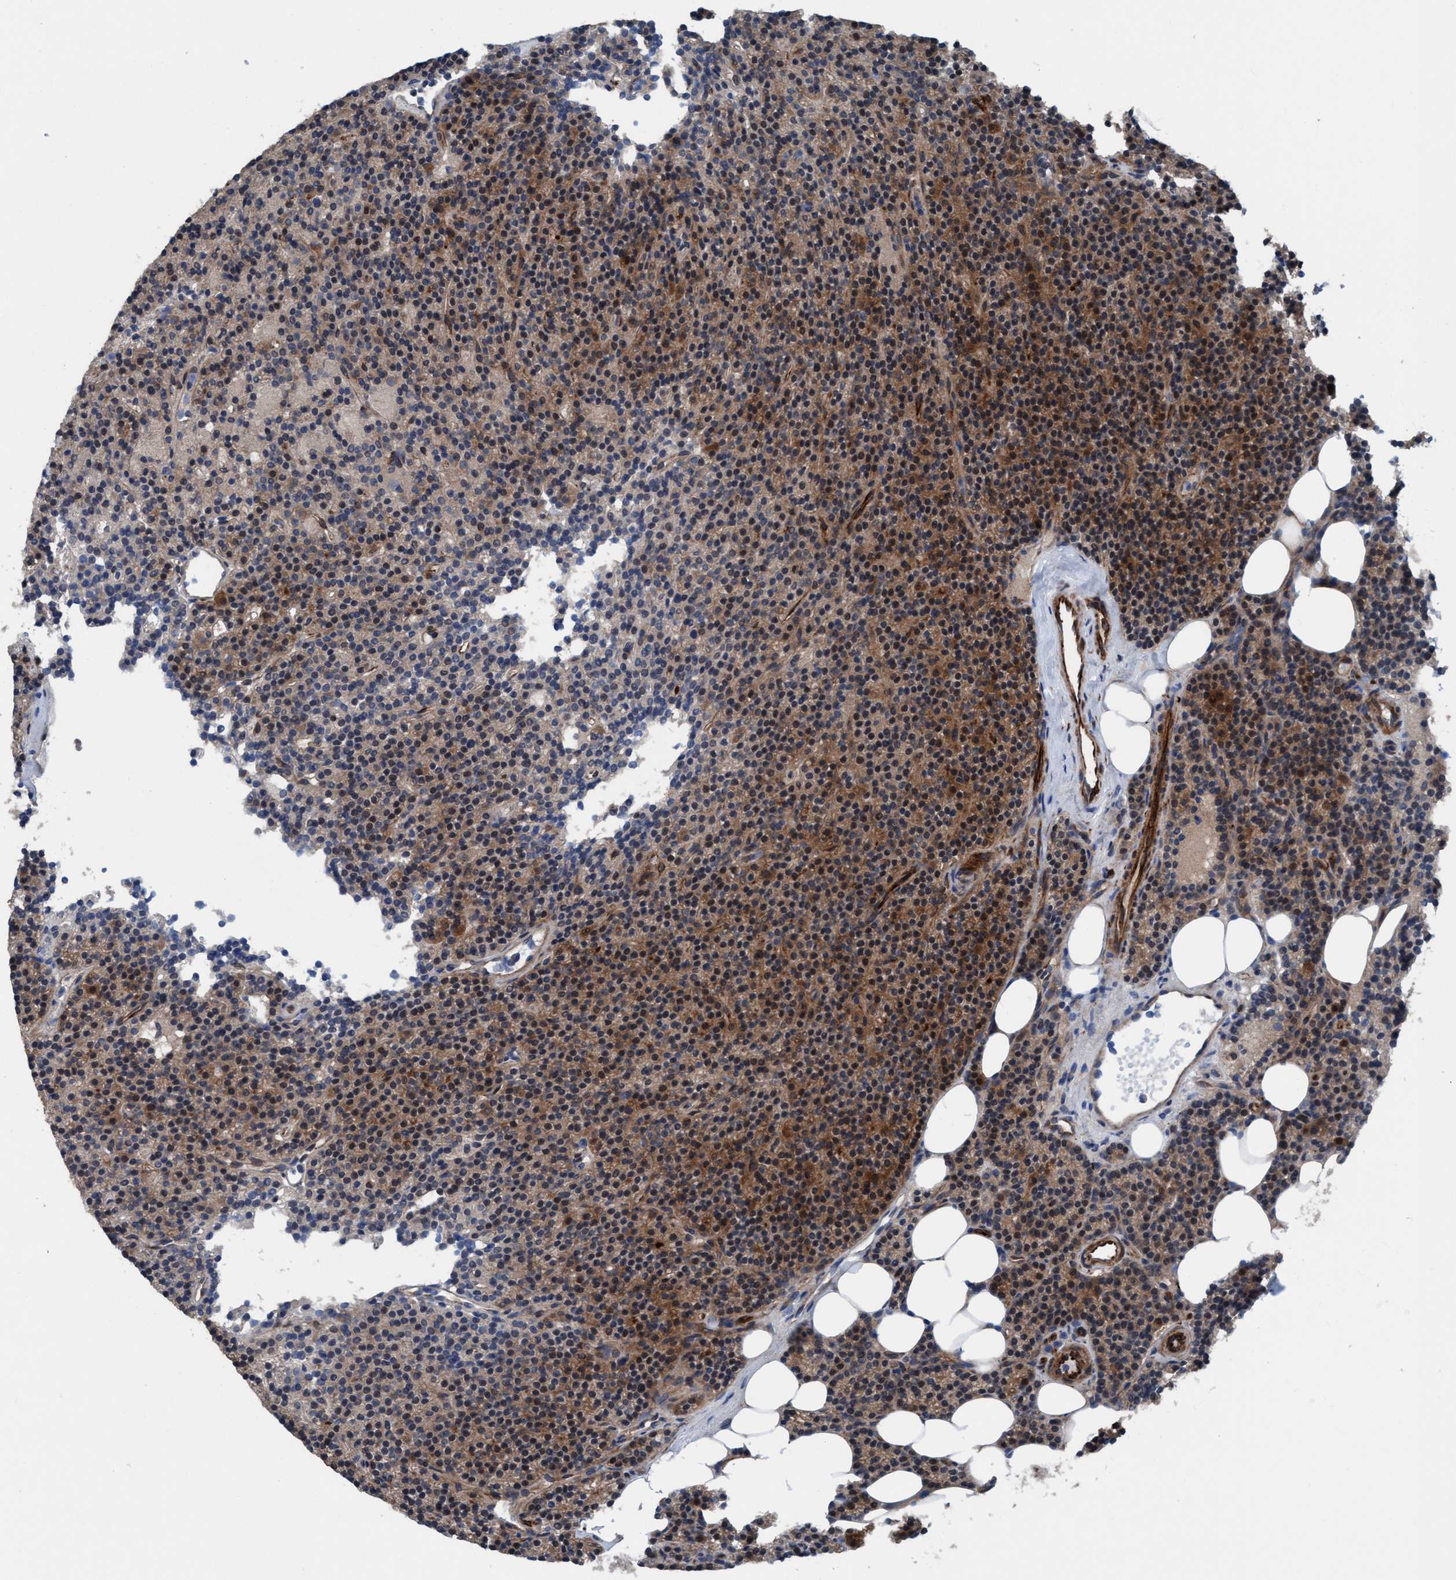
{"staining": {"intensity": "moderate", "quantity": ">75%", "location": "cytoplasmic/membranous,nuclear"}, "tissue": "parathyroid gland", "cell_type": "Glandular cells", "image_type": "normal", "snomed": [{"axis": "morphology", "description": "Normal tissue, NOS"}, {"axis": "topography", "description": "Parathyroid gland"}], "caption": "Protein staining exhibits moderate cytoplasmic/membranous,nuclear staining in about >75% of glandular cells in benign parathyroid gland.", "gene": "NMT1", "patient": {"sex": "male", "age": 75}}